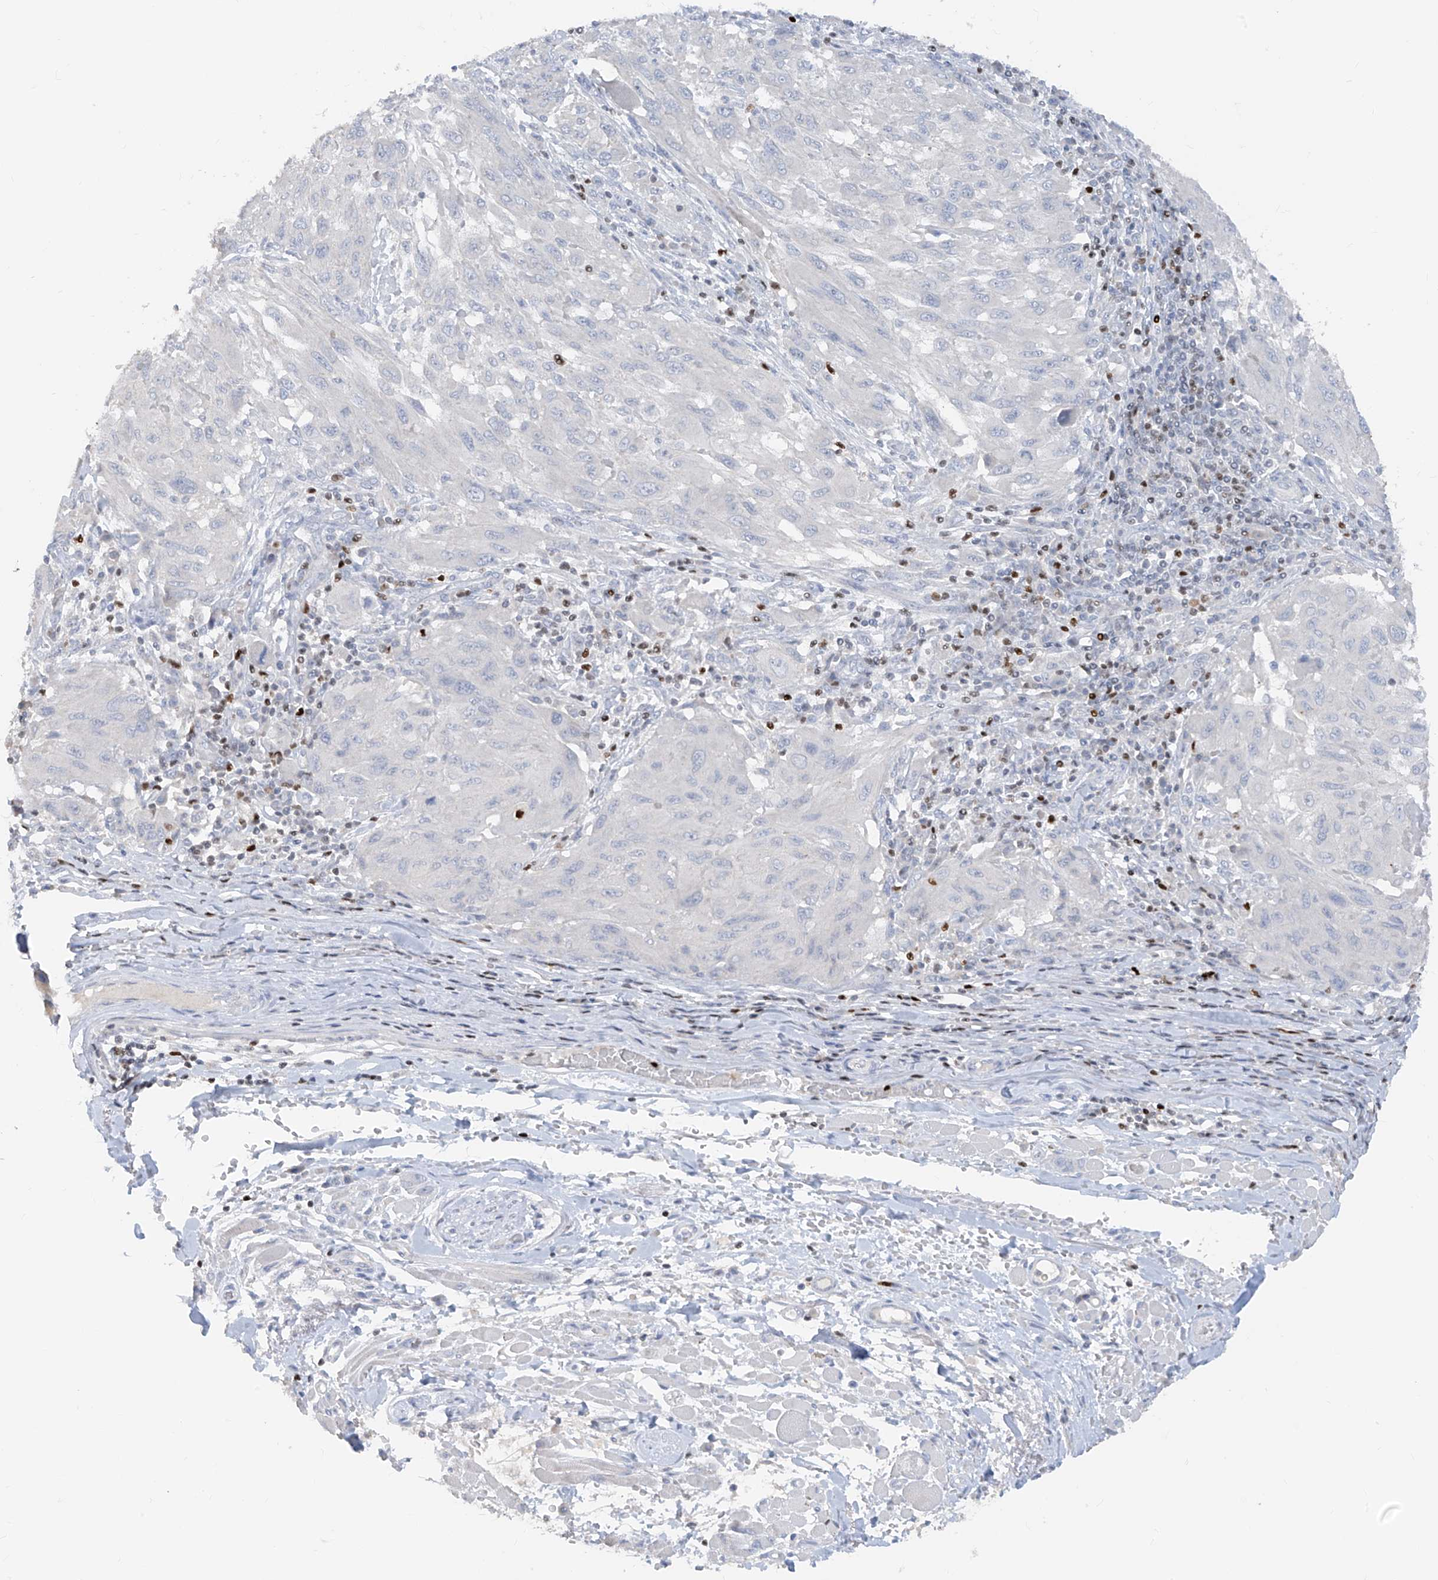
{"staining": {"intensity": "negative", "quantity": "none", "location": "none"}, "tissue": "melanoma", "cell_type": "Tumor cells", "image_type": "cancer", "snomed": [{"axis": "morphology", "description": "Malignant melanoma, NOS"}, {"axis": "topography", "description": "Skin"}], "caption": "Malignant melanoma was stained to show a protein in brown. There is no significant staining in tumor cells. Nuclei are stained in blue.", "gene": "TBX21", "patient": {"sex": "female", "age": 91}}